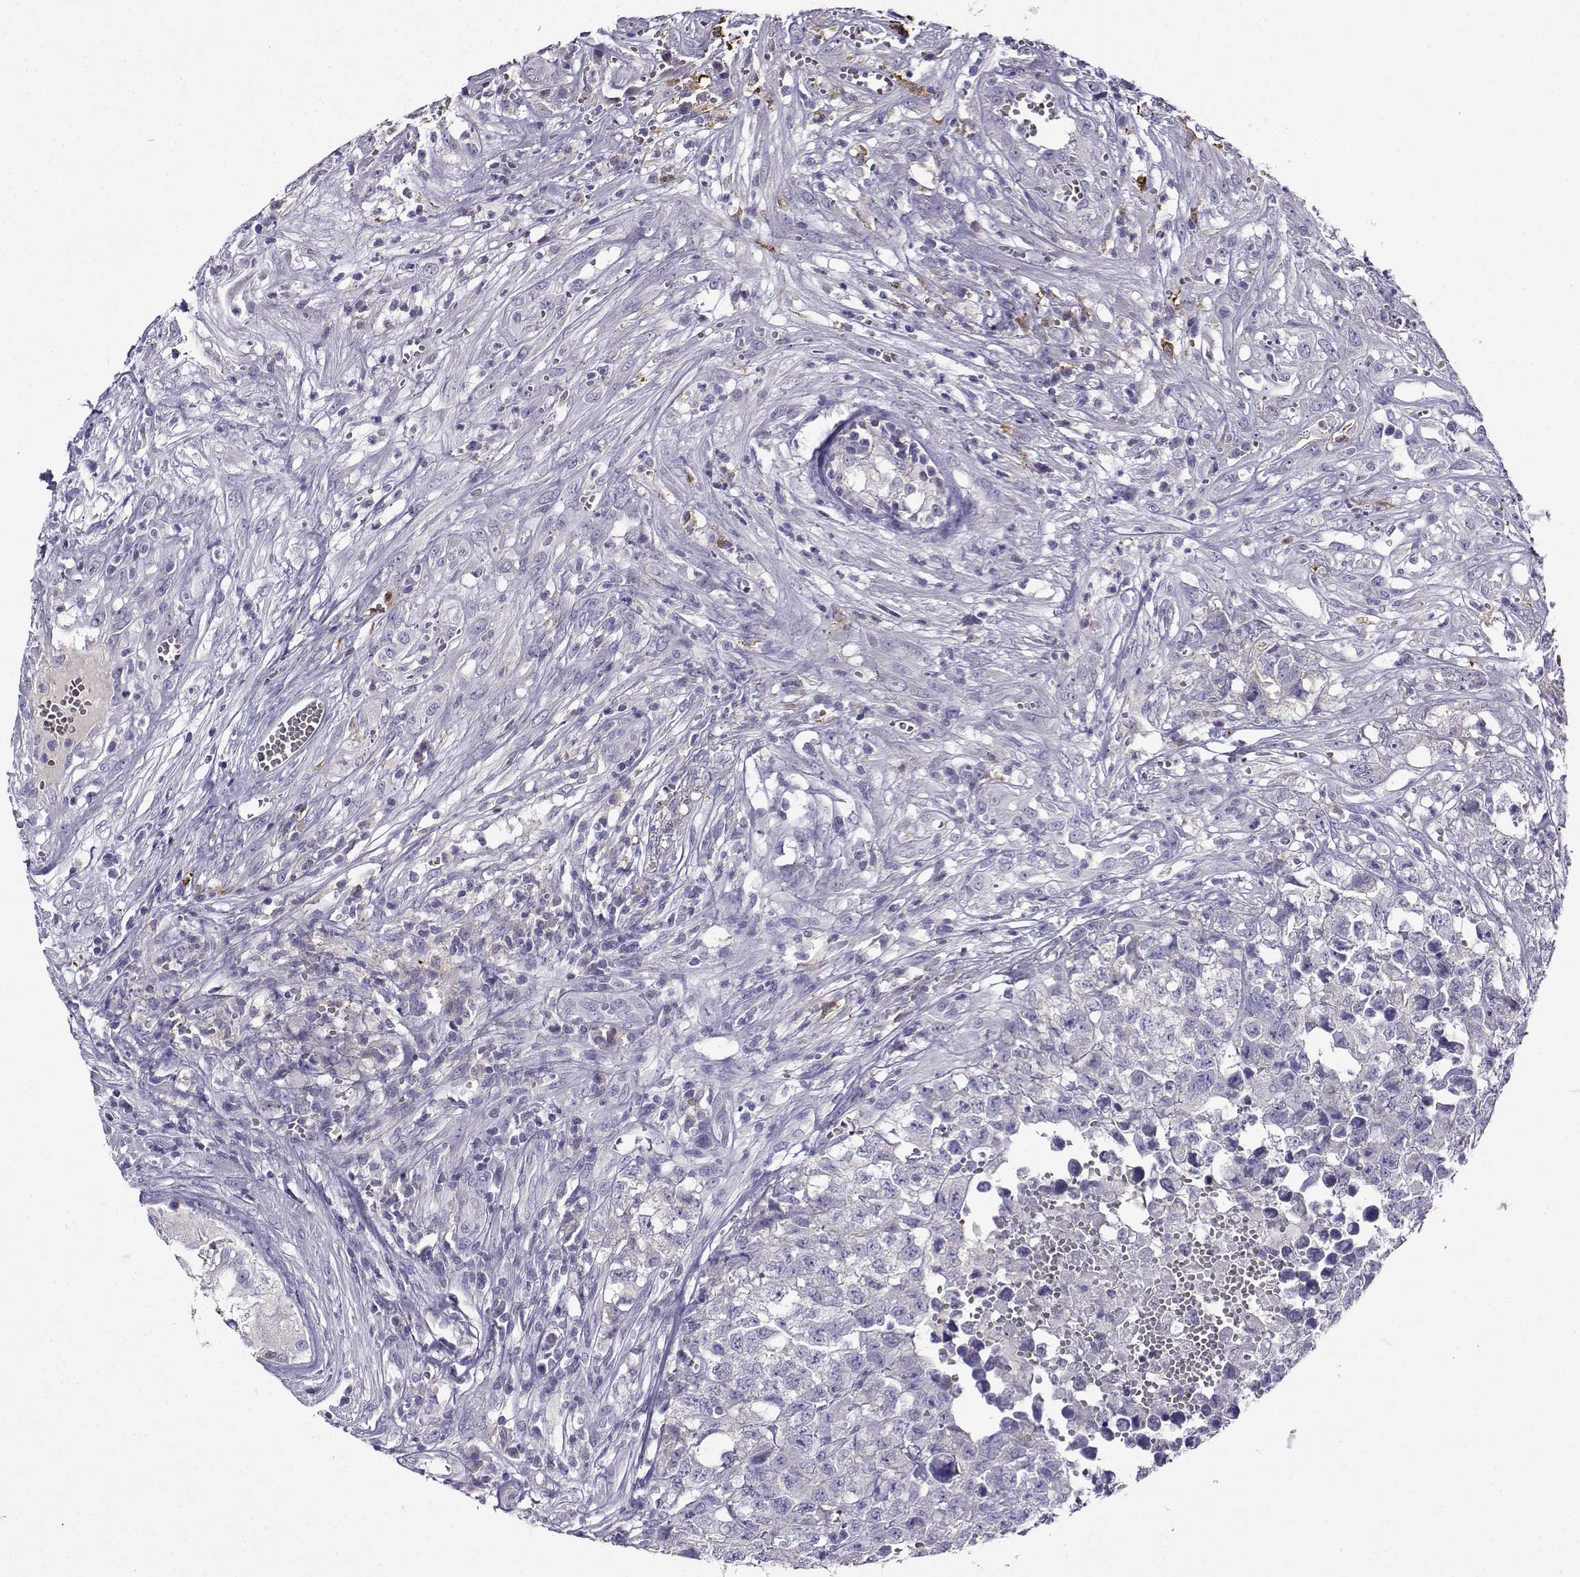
{"staining": {"intensity": "negative", "quantity": "none", "location": "none"}, "tissue": "testis cancer", "cell_type": "Tumor cells", "image_type": "cancer", "snomed": [{"axis": "morphology", "description": "Seminoma, NOS"}, {"axis": "morphology", "description": "Carcinoma, Embryonal, NOS"}, {"axis": "topography", "description": "Testis"}], "caption": "Immunohistochemistry (IHC) micrograph of neoplastic tissue: testis cancer stained with DAB (3,3'-diaminobenzidine) demonstrates no significant protein positivity in tumor cells. (Immunohistochemistry, brightfield microscopy, high magnification).", "gene": "LINGO1", "patient": {"sex": "male", "age": 22}}